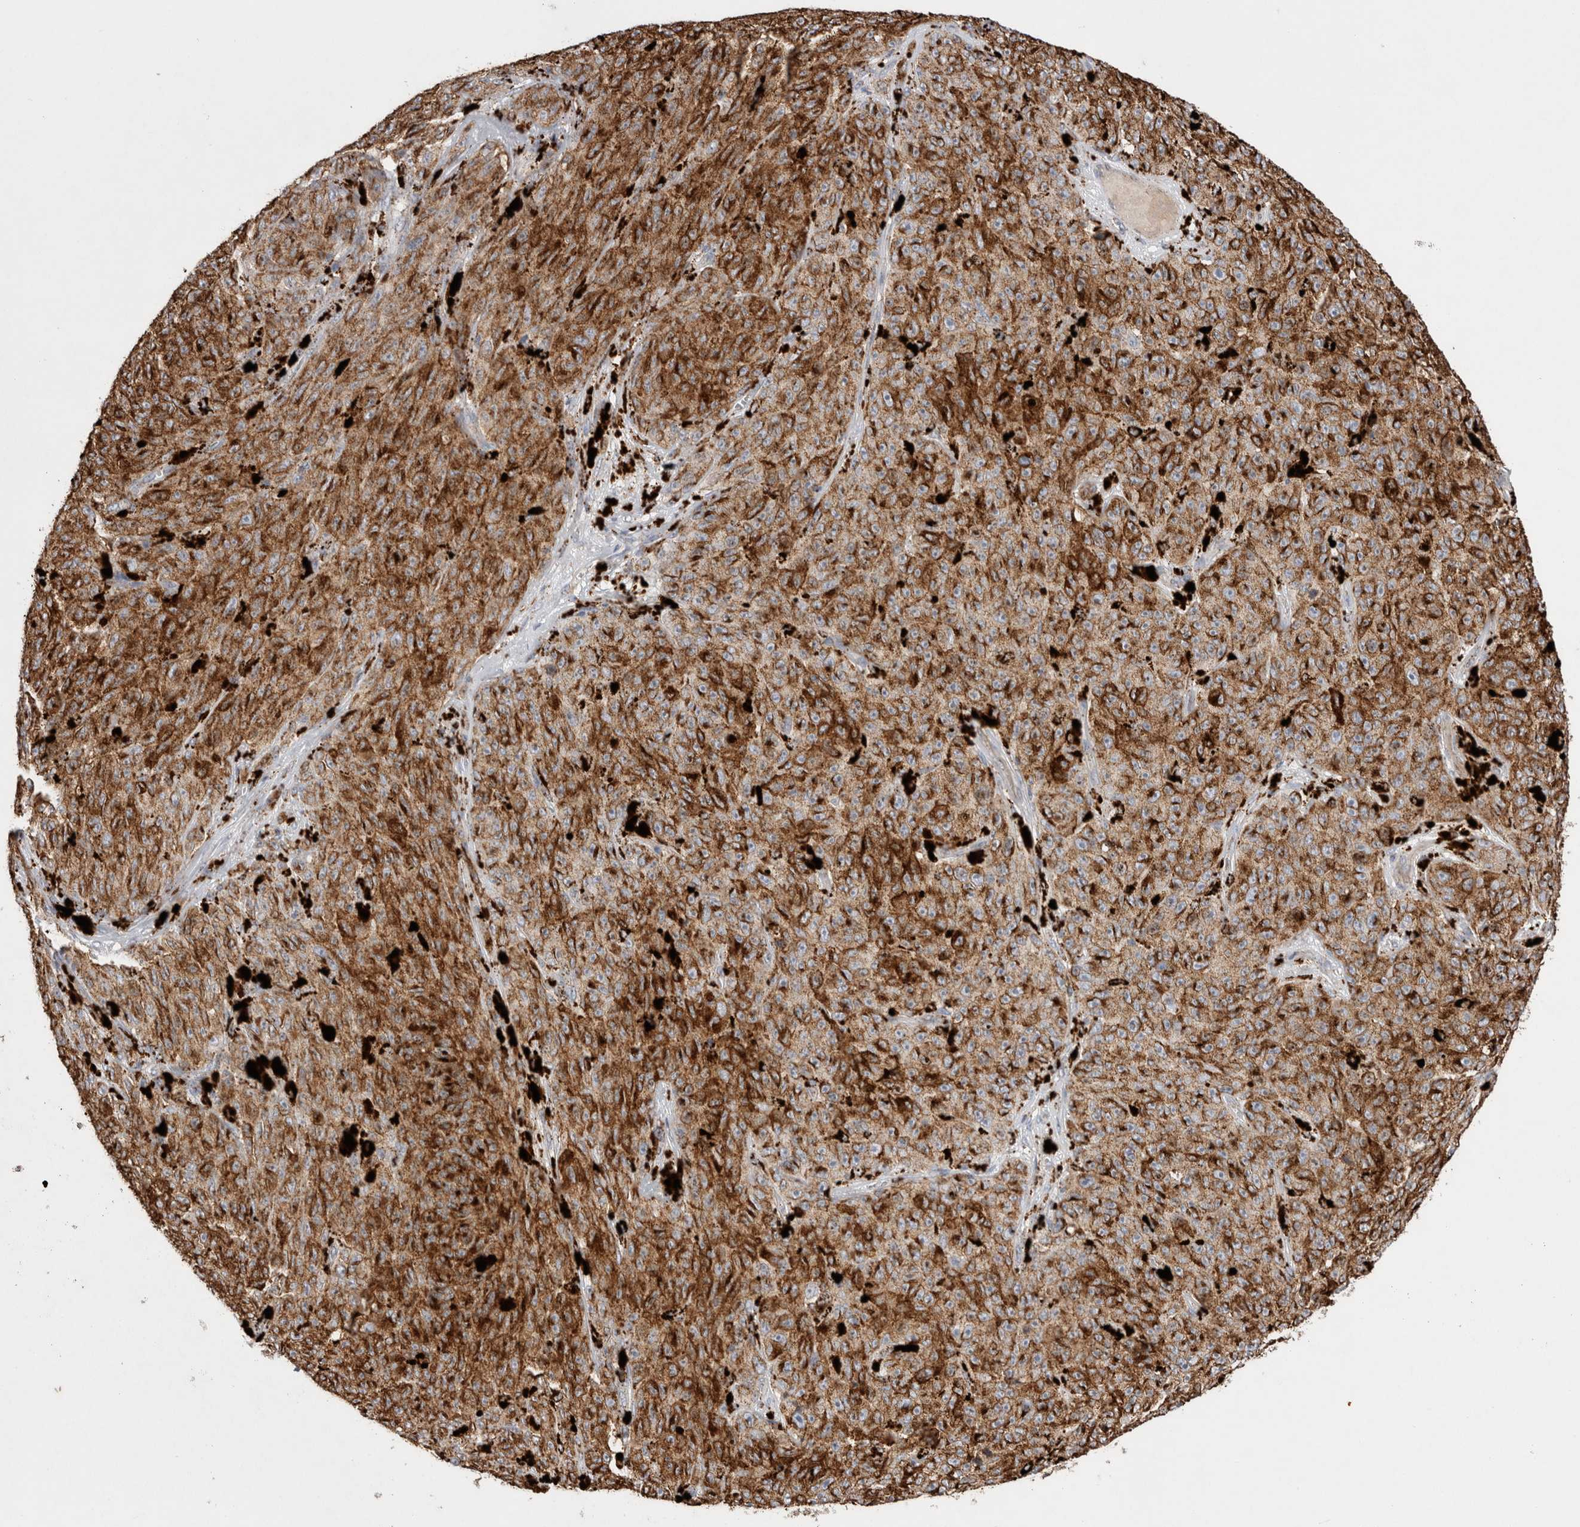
{"staining": {"intensity": "strong", "quantity": ">75%", "location": "cytoplasmic/membranous"}, "tissue": "melanoma", "cell_type": "Tumor cells", "image_type": "cancer", "snomed": [{"axis": "morphology", "description": "Malignant melanoma, NOS"}, {"axis": "topography", "description": "Skin"}], "caption": "Melanoma stained for a protein (brown) reveals strong cytoplasmic/membranous positive staining in about >75% of tumor cells.", "gene": "CTSA", "patient": {"sex": "female", "age": 82}}